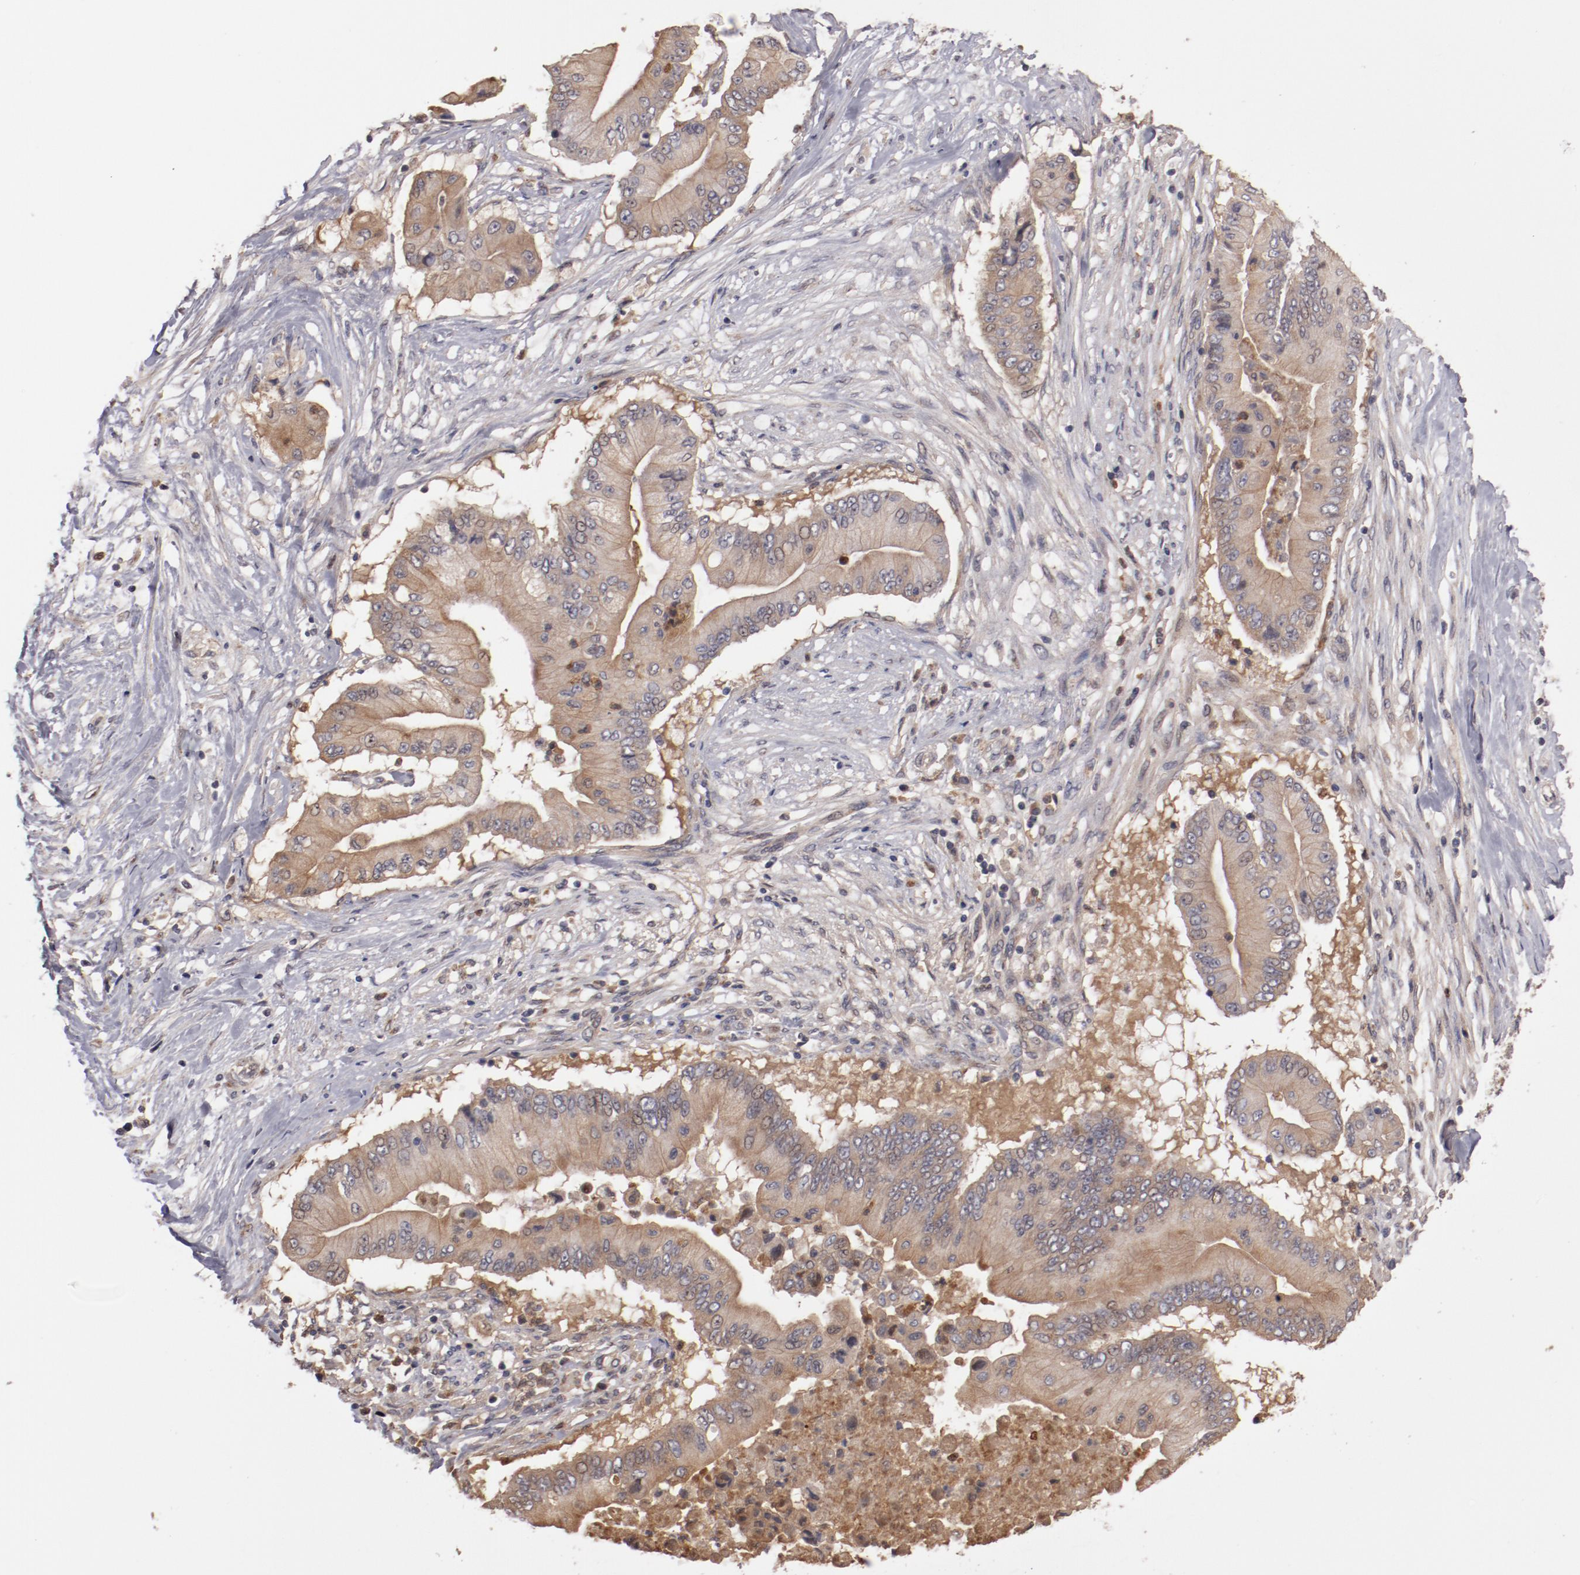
{"staining": {"intensity": "weak", "quantity": ">75%", "location": "cytoplasmic/membranous"}, "tissue": "pancreatic cancer", "cell_type": "Tumor cells", "image_type": "cancer", "snomed": [{"axis": "morphology", "description": "Adenocarcinoma, NOS"}, {"axis": "topography", "description": "Pancreas"}], "caption": "Immunohistochemical staining of adenocarcinoma (pancreatic) reveals weak cytoplasmic/membranous protein staining in about >75% of tumor cells.", "gene": "SERPINA7", "patient": {"sex": "male", "age": 62}}